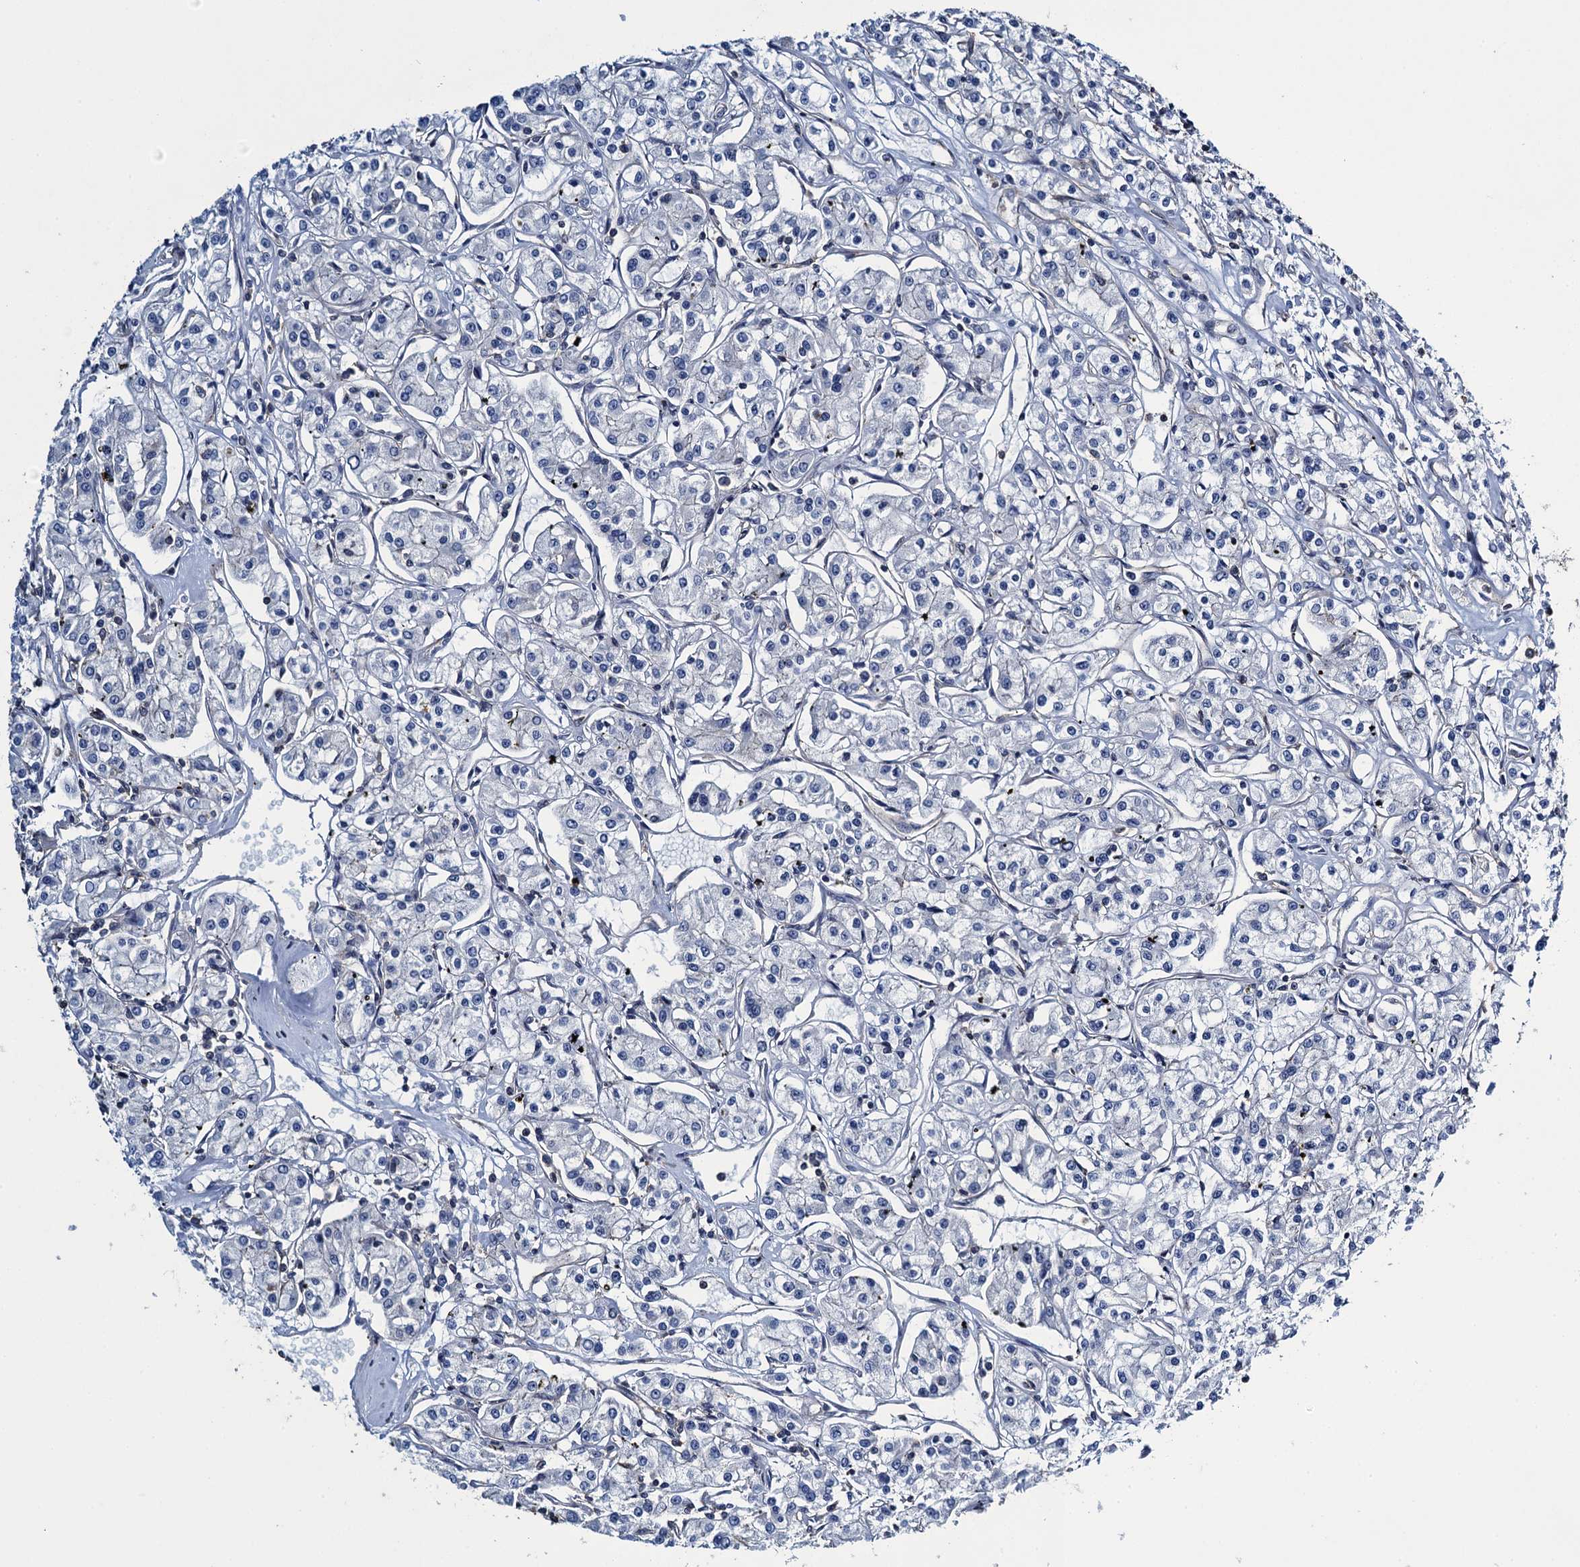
{"staining": {"intensity": "negative", "quantity": "none", "location": "none"}, "tissue": "renal cancer", "cell_type": "Tumor cells", "image_type": "cancer", "snomed": [{"axis": "morphology", "description": "Adenocarcinoma, NOS"}, {"axis": "topography", "description": "Kidney"}], "caption": "Tumor cells are negative for protein expression in human renal cancer. (DAB (3,3'-diaminobenzidine) IHC visualized using brightfield microscopy, high magnification).", "gene": "PROSER2", "patient": {"sex": "female", "age": 59}}